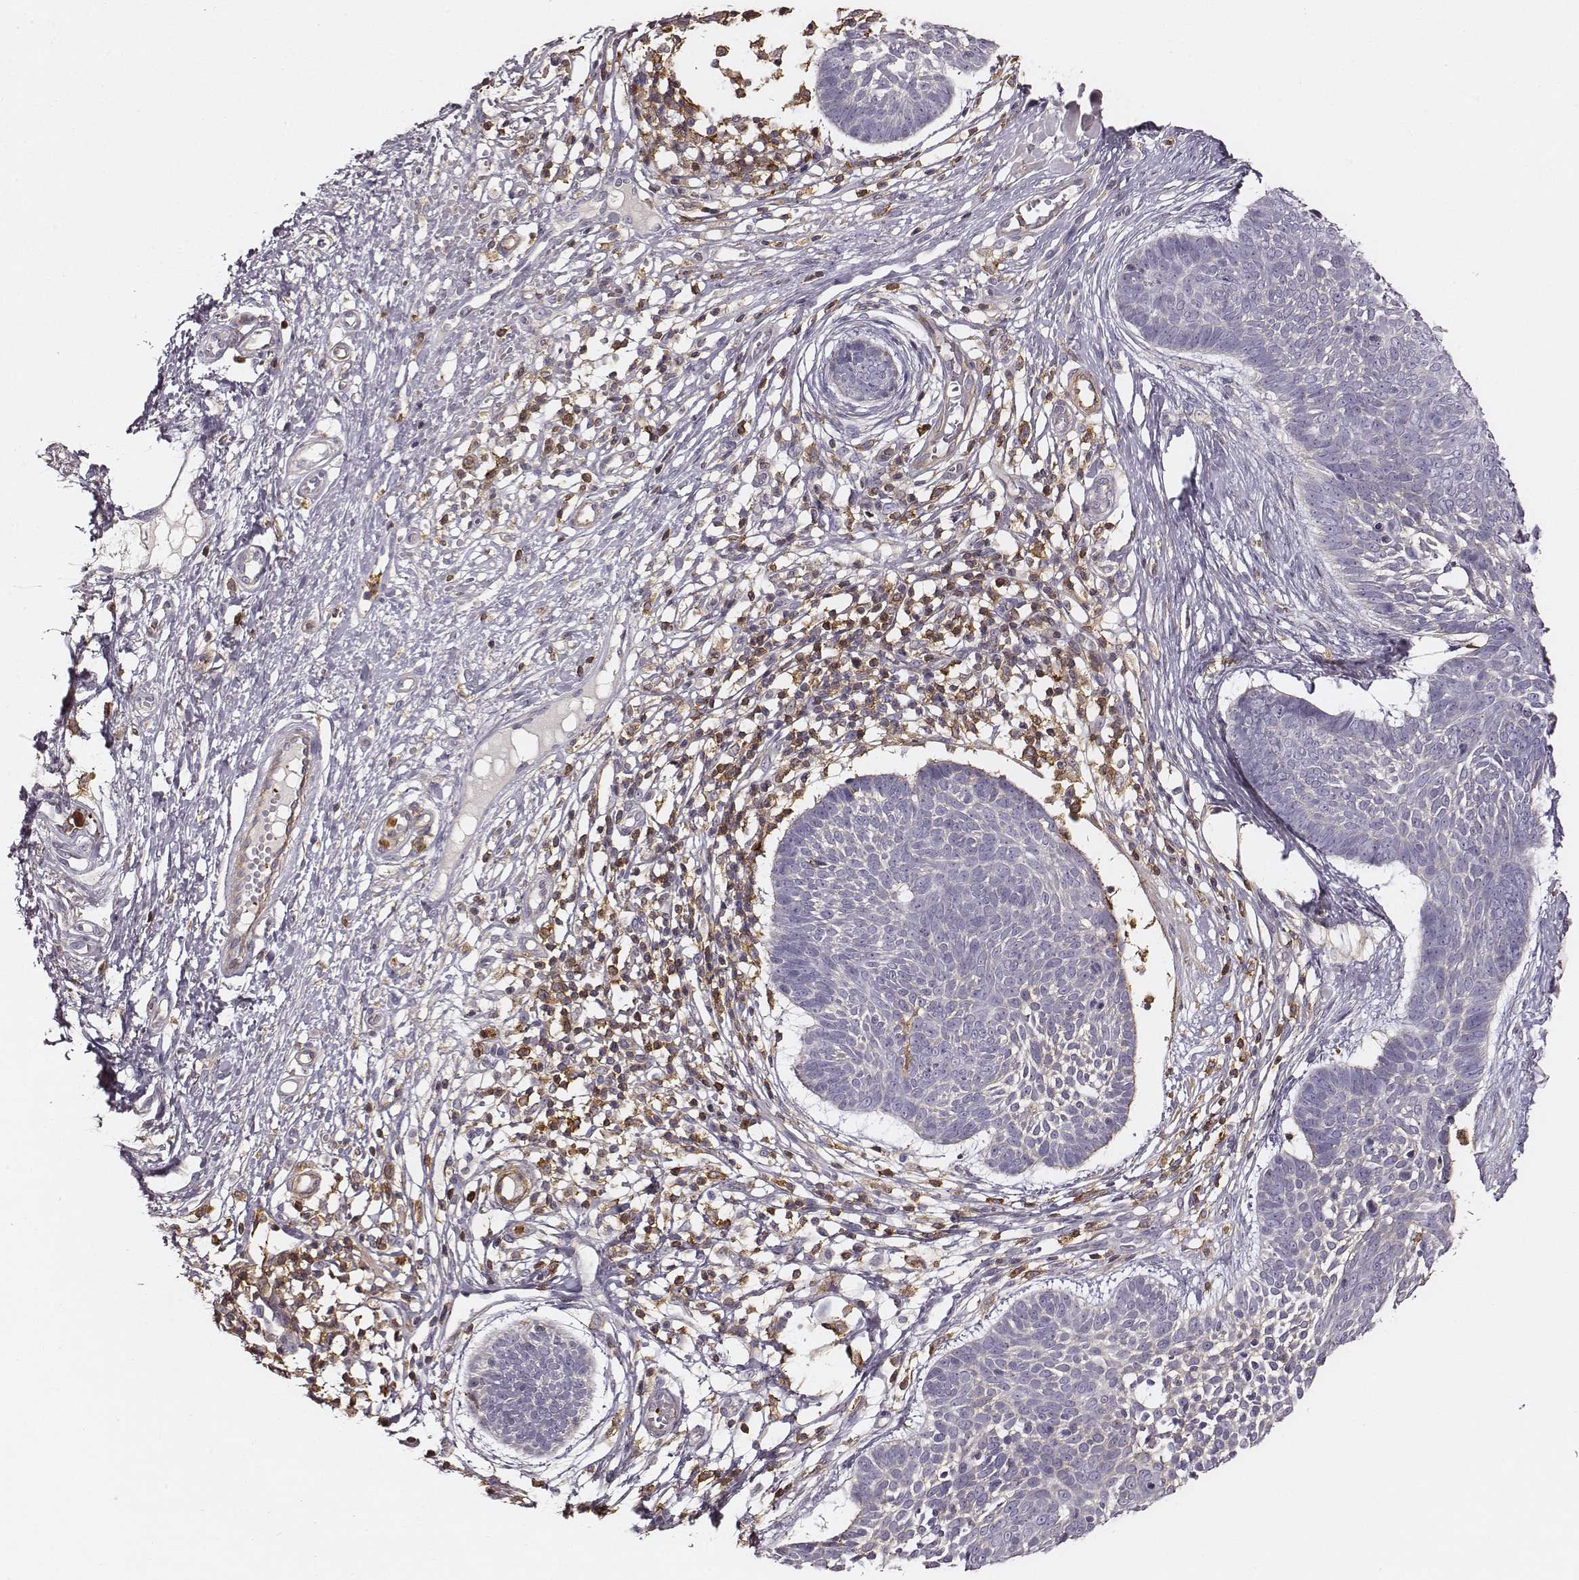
{"staining": {"intensity": "negative", "quantity": "none", "location": "none"}, "tissue": "skin cancer", "cell_type": "Tumor cells", "image_type": "cancer", "snomed": [{"axis": "morphology", "description": "Basal cell carcinoma"}, {"axis": "topography", "description": "Skin"}], "caption": "Human basal cell carcinoma (skin) stained for a protein using immunohistochemistry (IHC) shows no staining in tumor cells.", "gene": "ZYX", "patient": {"sex": "male", "age": 85}}